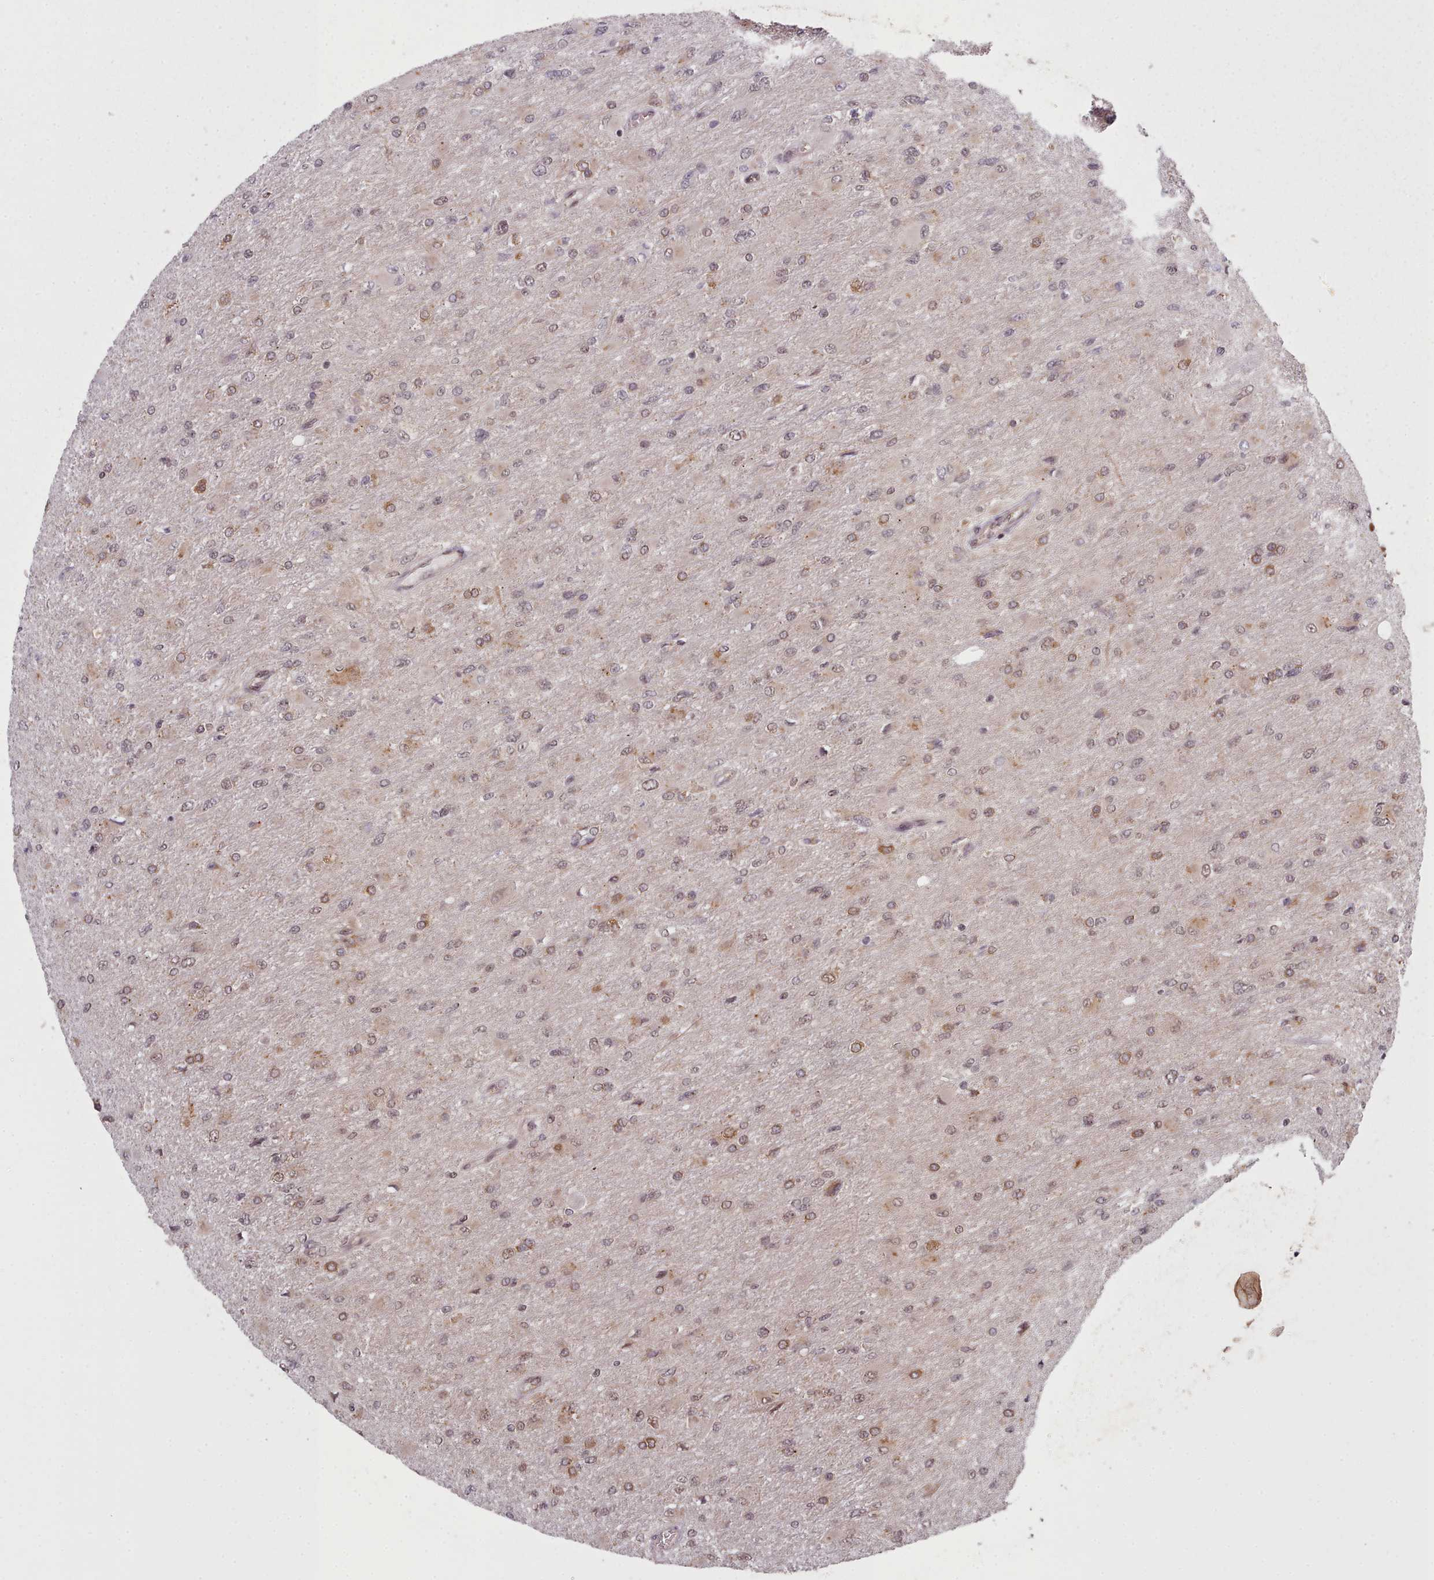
{"staining": {"intensity": "weak", "quantity": ">75%", "location": "cytoplasmic/membranous"}, "tissue": "glioma", "cell_type": "Tumor cells", "image_type": "cancer", "snomed": [{"axis": "morphology", "description": "Glioma, malignant, High grade"}, {"axis": "topography", "description": "Cerebral cortex"}], "caption": "Immunohistochemical staining of glioma exhibits low levels of weak cytoplasmic/membranous protein staining in about >75% of tumor cells. The staining was performed using DAB (3,3'-diaminobenzidine) to visualize the protein expression in brown, while the nuclei were stained in blue with hematoxylin (Magnification: 20x).", "gene": "DHX8", "patient": {"sex": "female", "age": 36}}